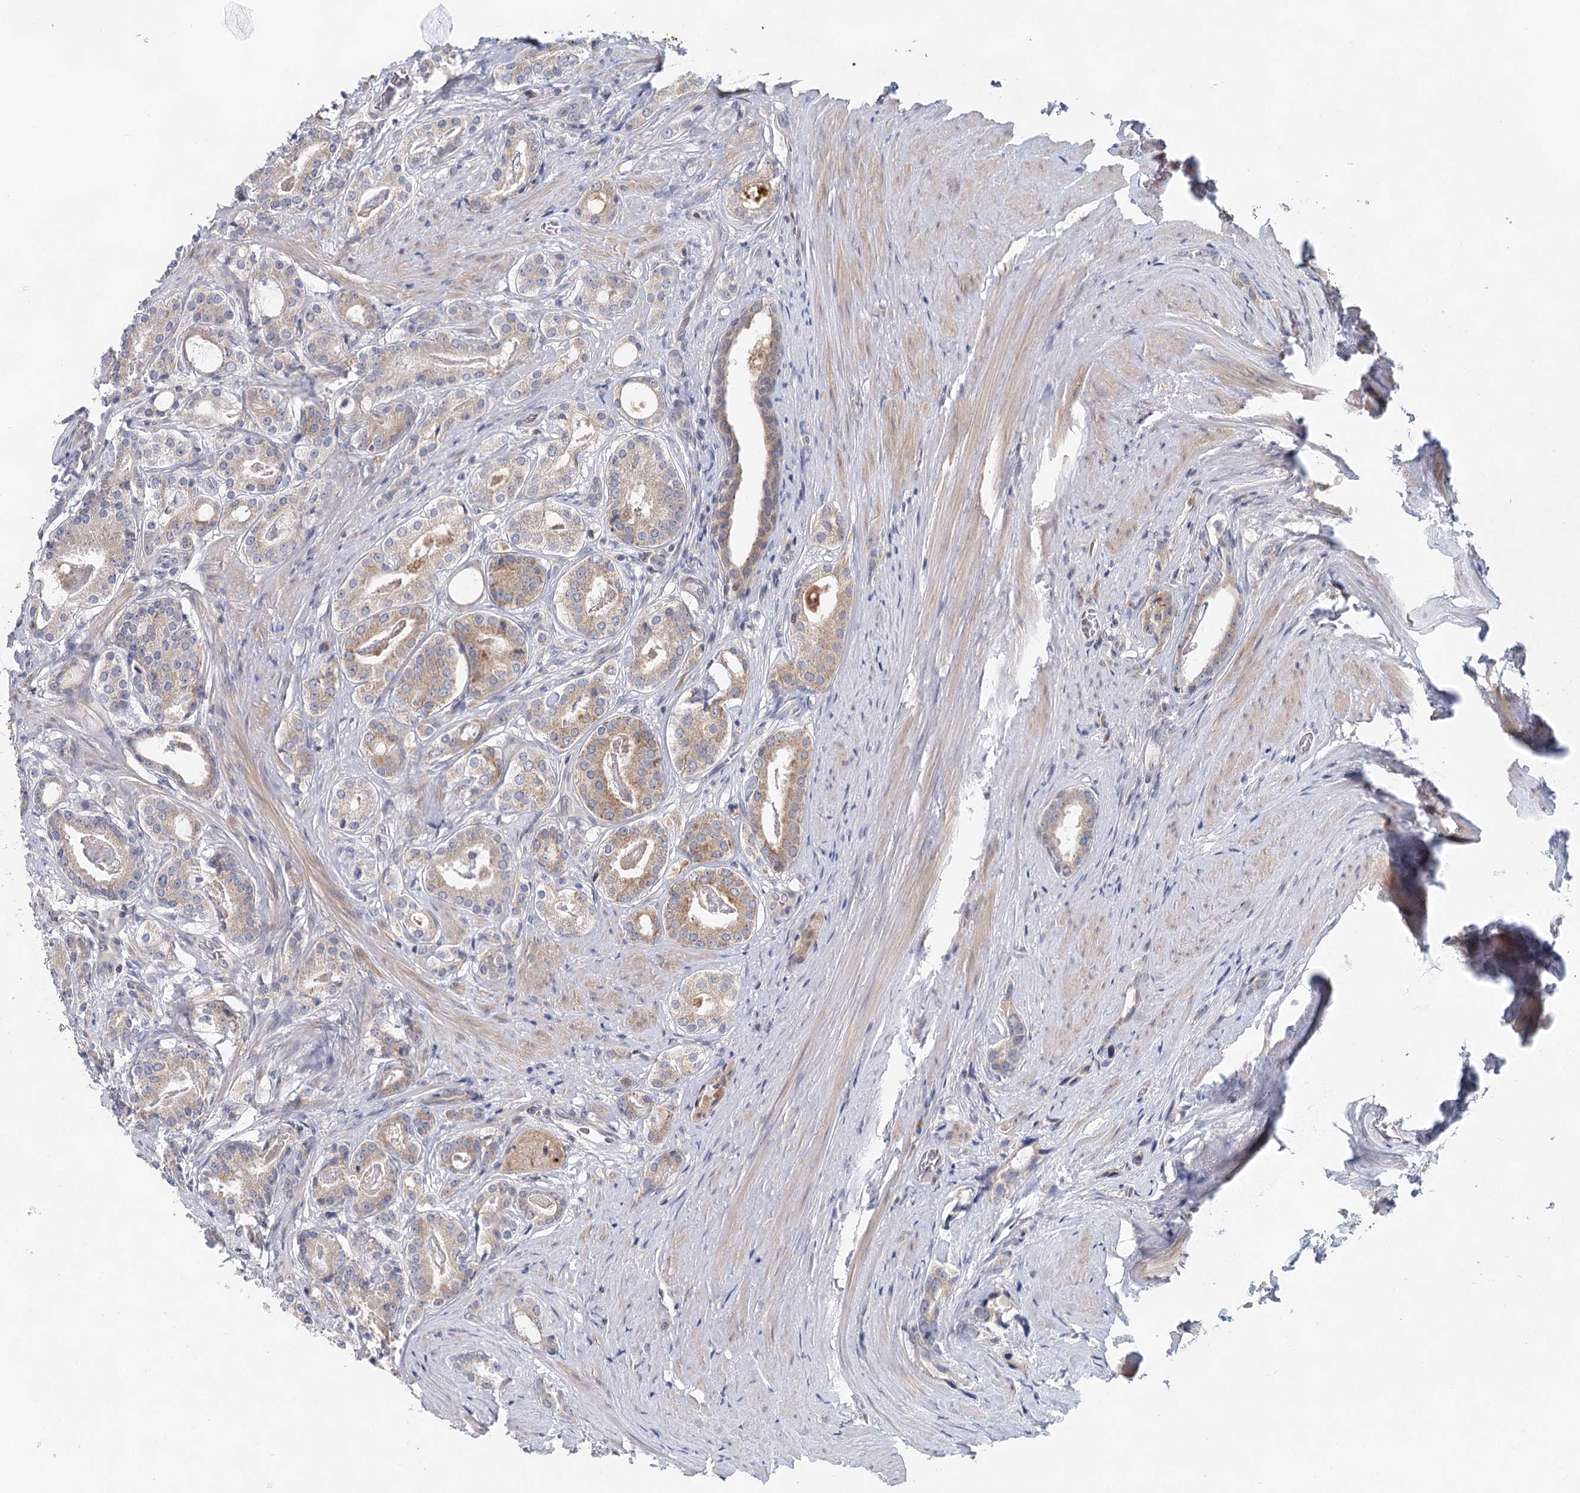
{"staining": {"intensity": "moderate", "quantity": "<25%", "location": "cytoplasmic/membranous"}, "tissue": "prostate cancer", "cell_type": "Tumor cells", "image_type": "cancer", "snomed": [{"axis": "morphology", "description": "Adenocarcinoma, High grade"}, {"axis": "topography", "description": "Prostate"}], "caption": "A high-resolution photomicrograph shows immunohistochemistry staining of prostate cancer, which demonstrates moderate cytoplasmic/membranous staining in about <25% of tumor cells.", "gene": "BLTP1", "patient": {"sex": "male", "age": 63}}